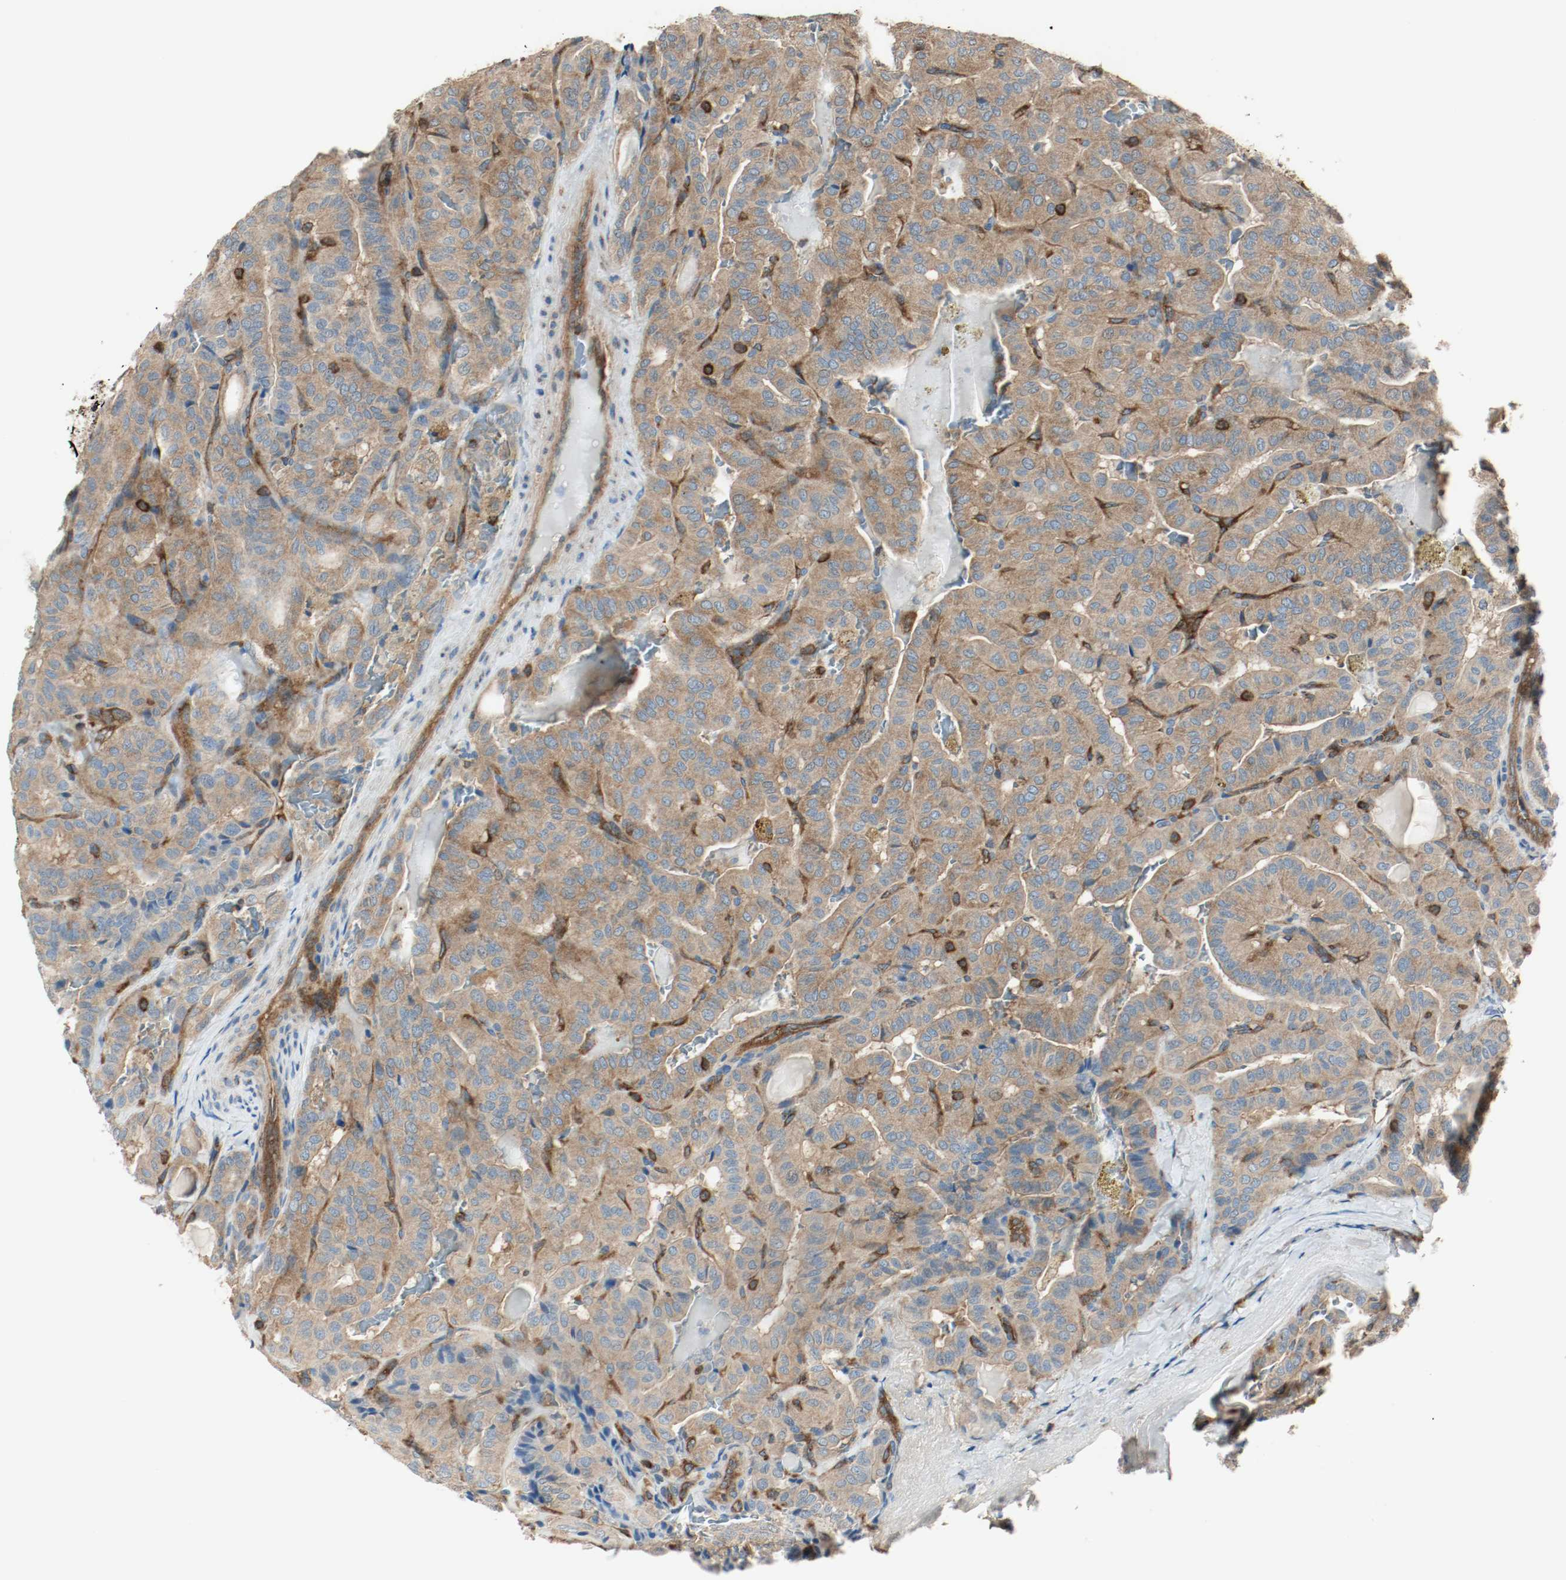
{"staining": {"intensity": "moderate", "quantity": ">75%", "location": "cytoplasmic/membranous"}, "tissue": "thyroid cancer", "cell_type": "Tumor cells", "image_type": "cancer", "snomed": [{"axis": "morphology", "description": "Papillary adenocarcinoma, NOS"}, {"axis": "topography", "description": "Thyroid gland"}], "caption": "Immunohistochemistry (IHC) photomicrograph of neoplastic tissue: human thyroid cancer stained using IHC shows medium levels of moderate protein expression localized specifically in the cytoplasmic/membranous of tumor cells, appearing as a cytoplasmic/membranous brown color.", "gene": "PLCG1", "patient": {"sex": "male", "age": 77}}